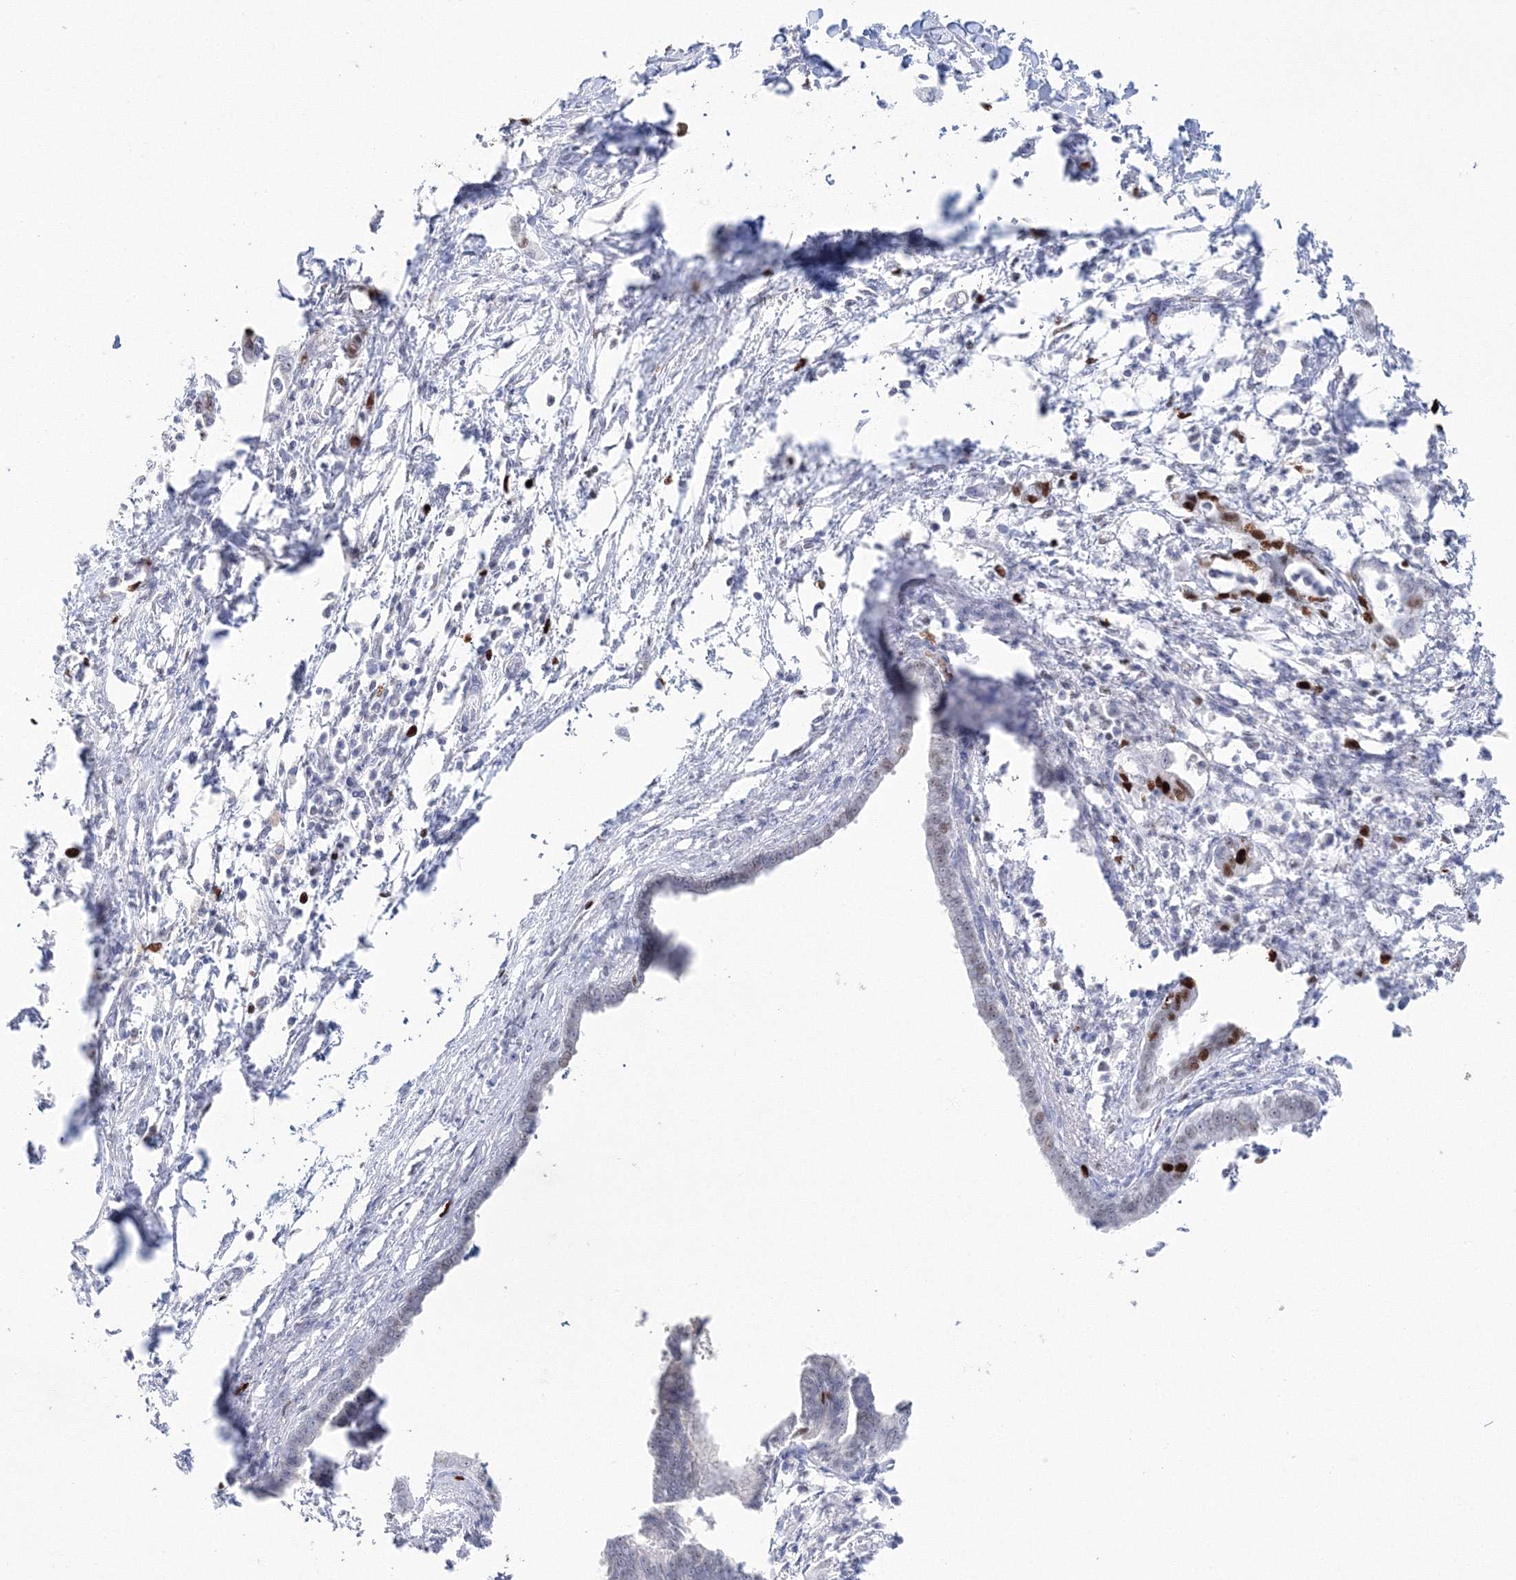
{"staining": {"intensity": "strong", "quantity": "<25%", "location": "nuclear"}, "tissue": "pancreatic cancer", "cell_type": "Tumor cells", "image_type": "cancer", "snomed": [{"axis": "morphology", "description": "Adenocarcinoma, NOS"}, {"axis": "topography", "description": "Pancreas"}], "caption": "IHC image of neoplastic tissue: pancreatic cancer stained using immunohistochemistry exhibits medium levels of strong protein expression localized specifically in the nuclear of tumor cells, appearing as a nuclear brown color.", "gene": "LIG1", "patient": {"sex": "female", "age": 55}}